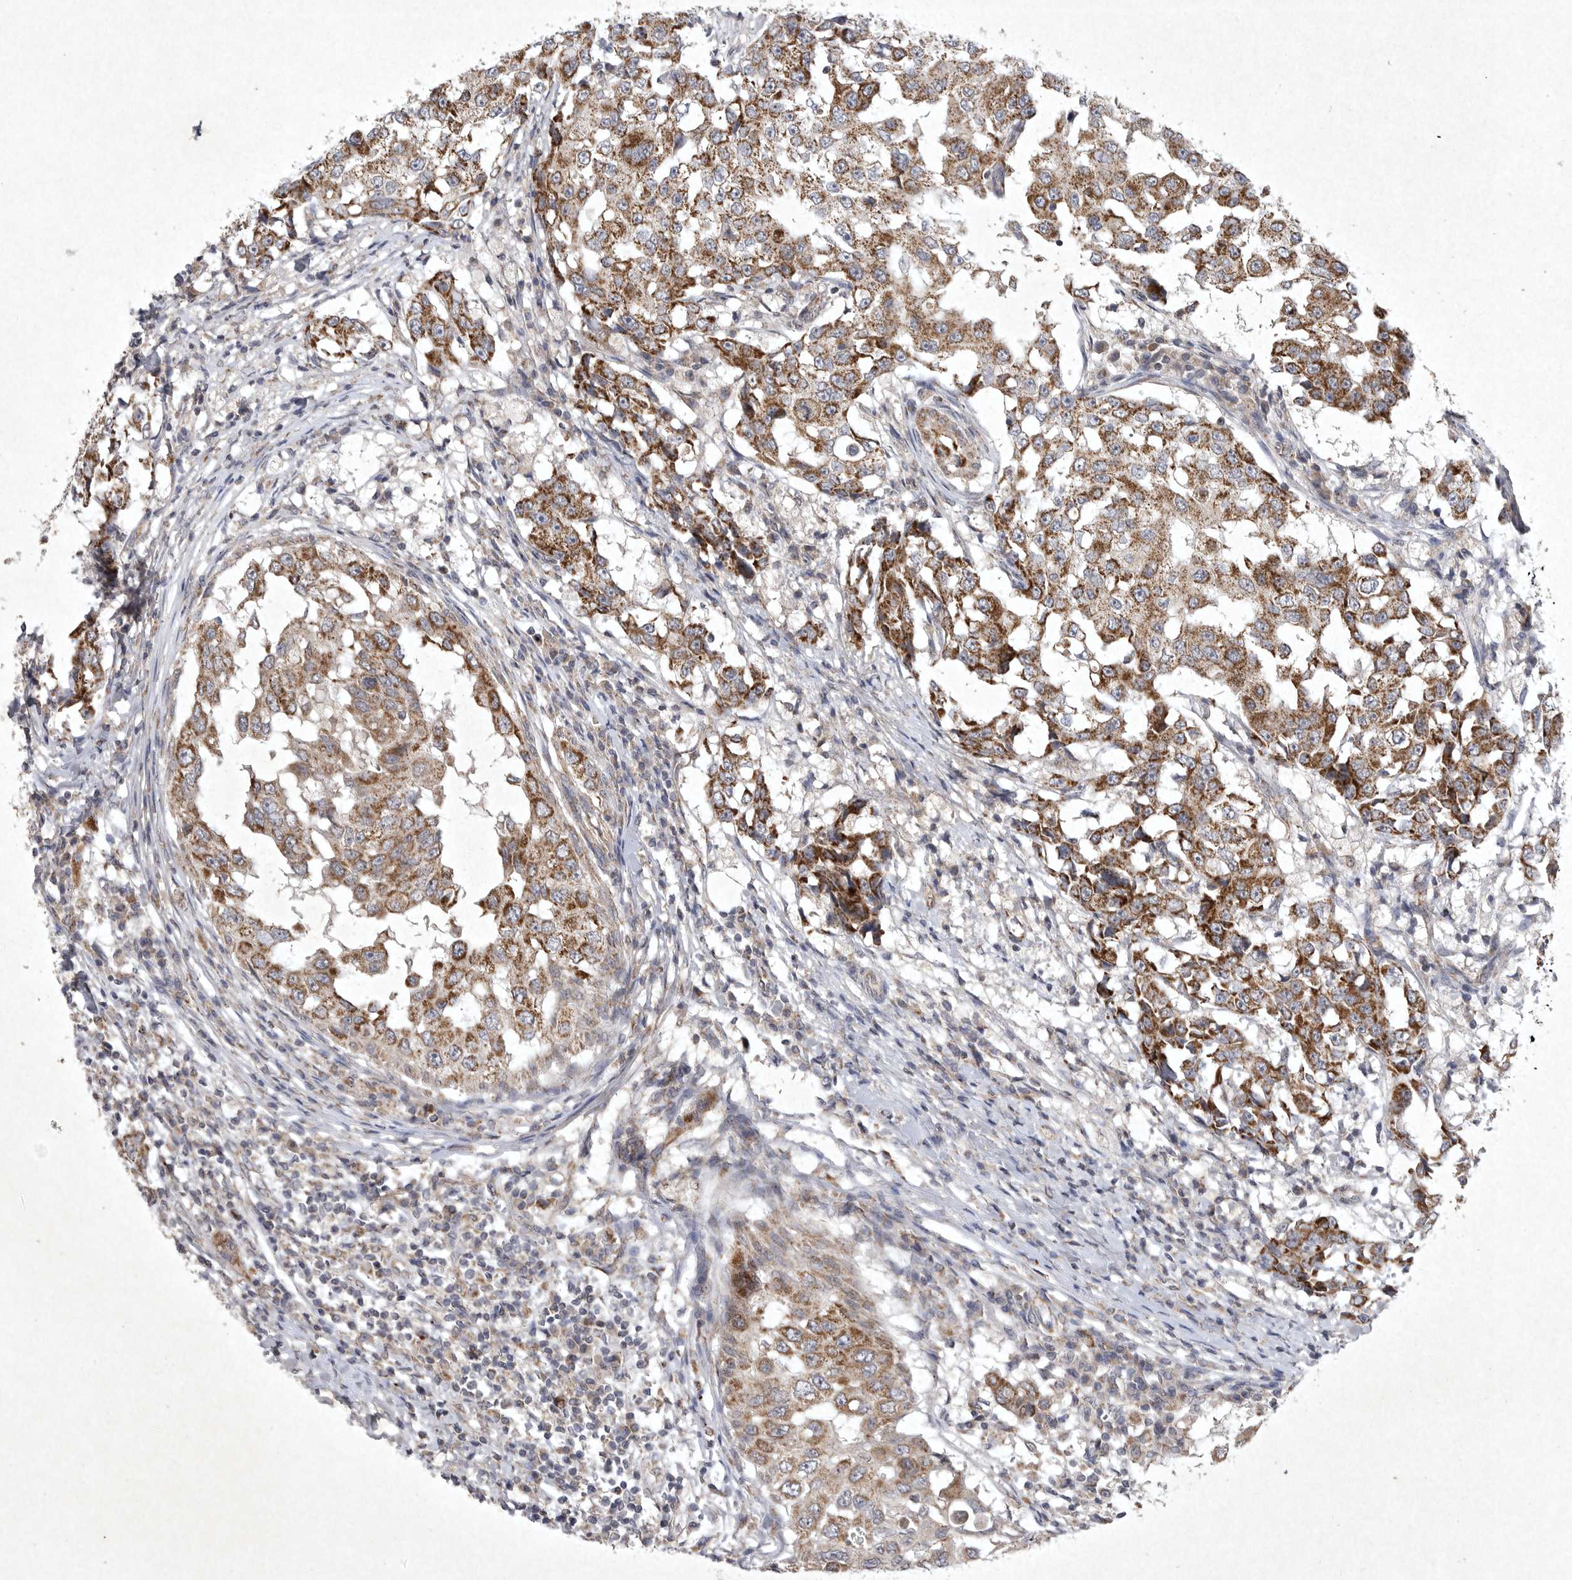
{"staining": {"intensity": "strong", "quantity": ">75%", "location": "cytoplasmic/membranous"}, "tissue": "breast cancer", "cell_type": "Tumor cells", "image_type": "cancer", "snomed": [{"axis": "morphology", "description": "Duct carcinoma"}, {"axis": "topography", "description": "Breast"}], "caption": "Tumor cells display high levels of strong cytoplasmic/membranous positivity in approximately >75% of cells in breast cancer. (DAB (3,3'-diaminobenzidine) = brown stain, brightfield microscopy at high magnification).", "gene": "DDR1", "patient": {"sex": "female", "age": 27}}